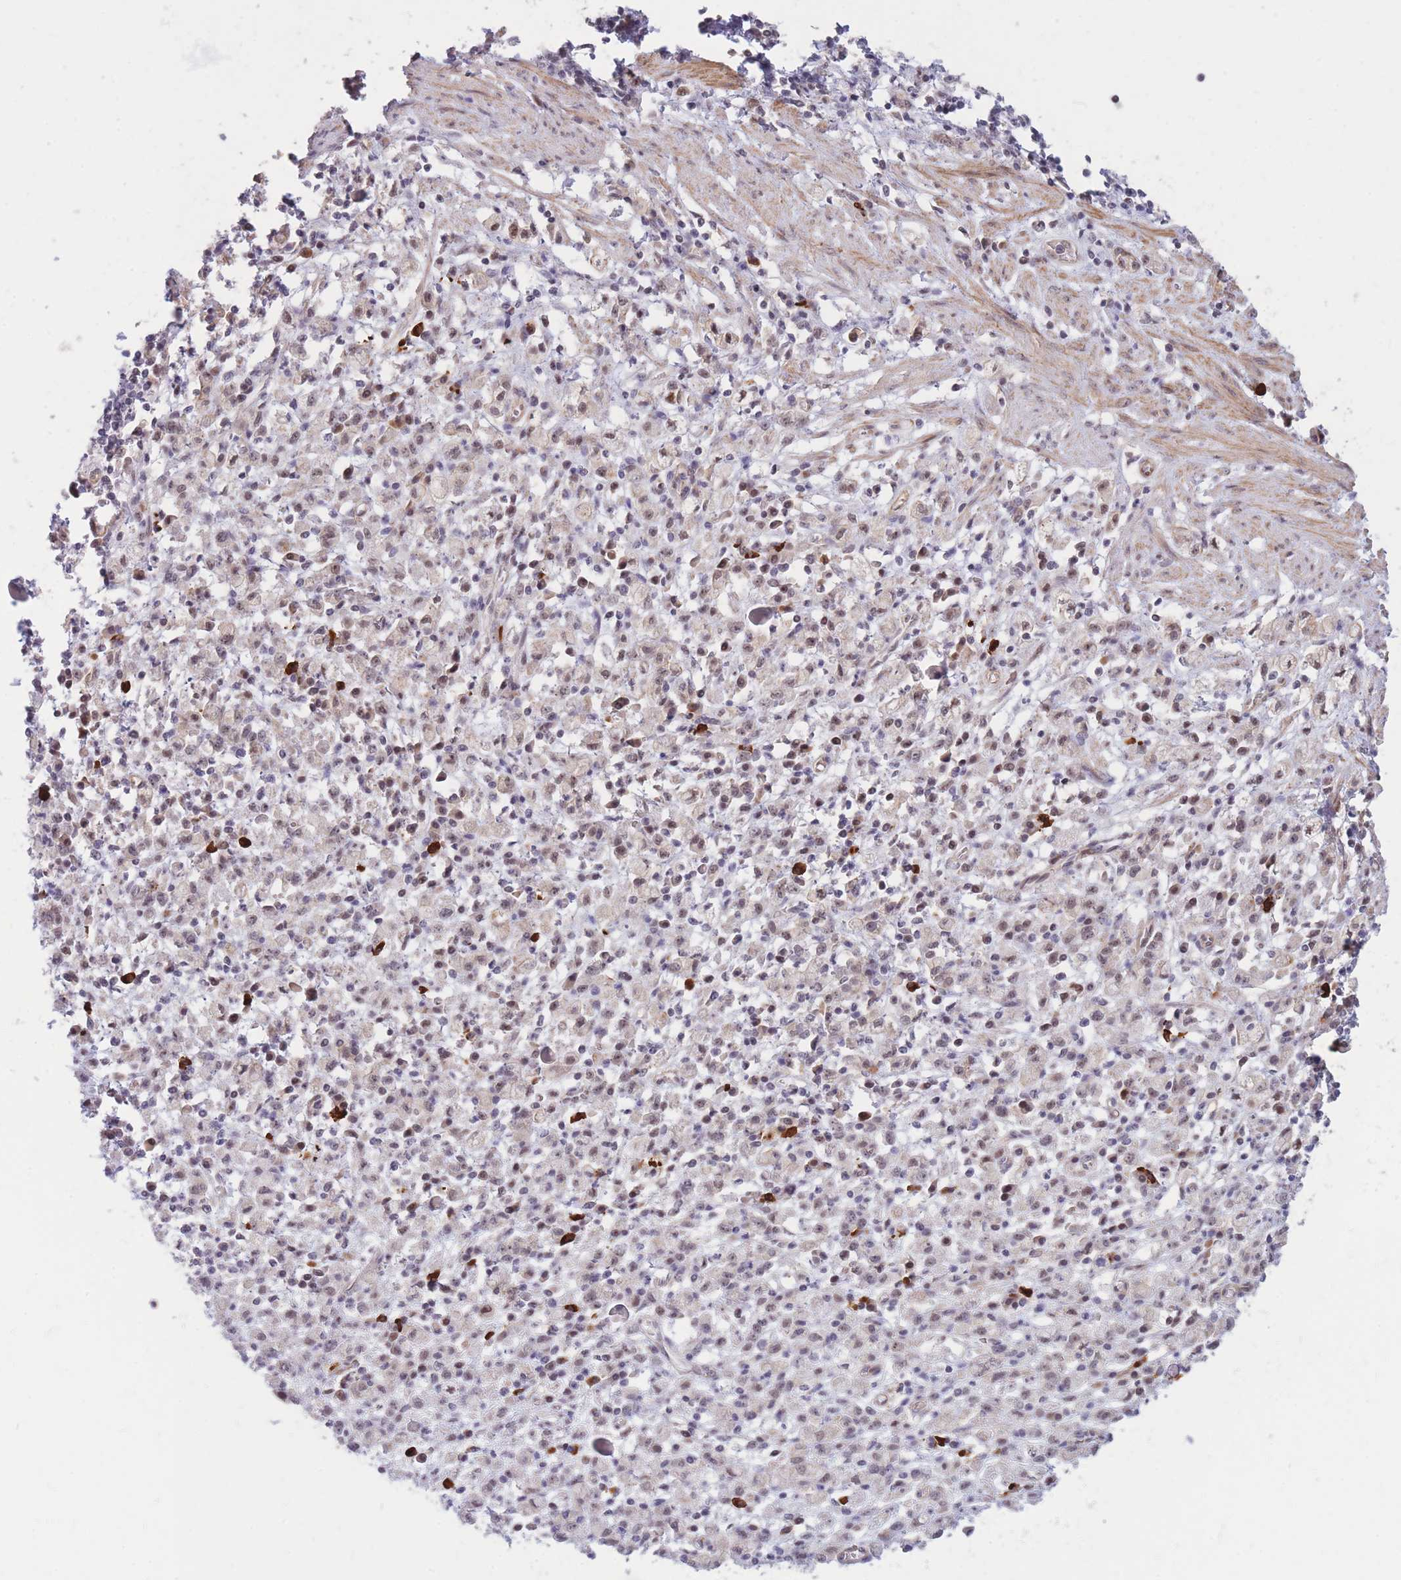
{"staining": {"intensity": "moderate", "quantity": "25%-75%", "location": "nuclear"}, "tissue": "stomach cancer", "cell_type": "Tumor cells", "image_type": "cancer", "snomed": [{"axis": "morphology", "description": "Adenocarcinoma, NOS"}, {"axis": "topography", "description": "Stomach"}], "caption": "Adenocarcinoma (stomach) stained for a protein (brown) demonstrates moderate nuclear positive staining in approximately 25%-75% of tumor cells.", "gene": "ERICH6B", "patient": {"sex": "male", "age": 77}}